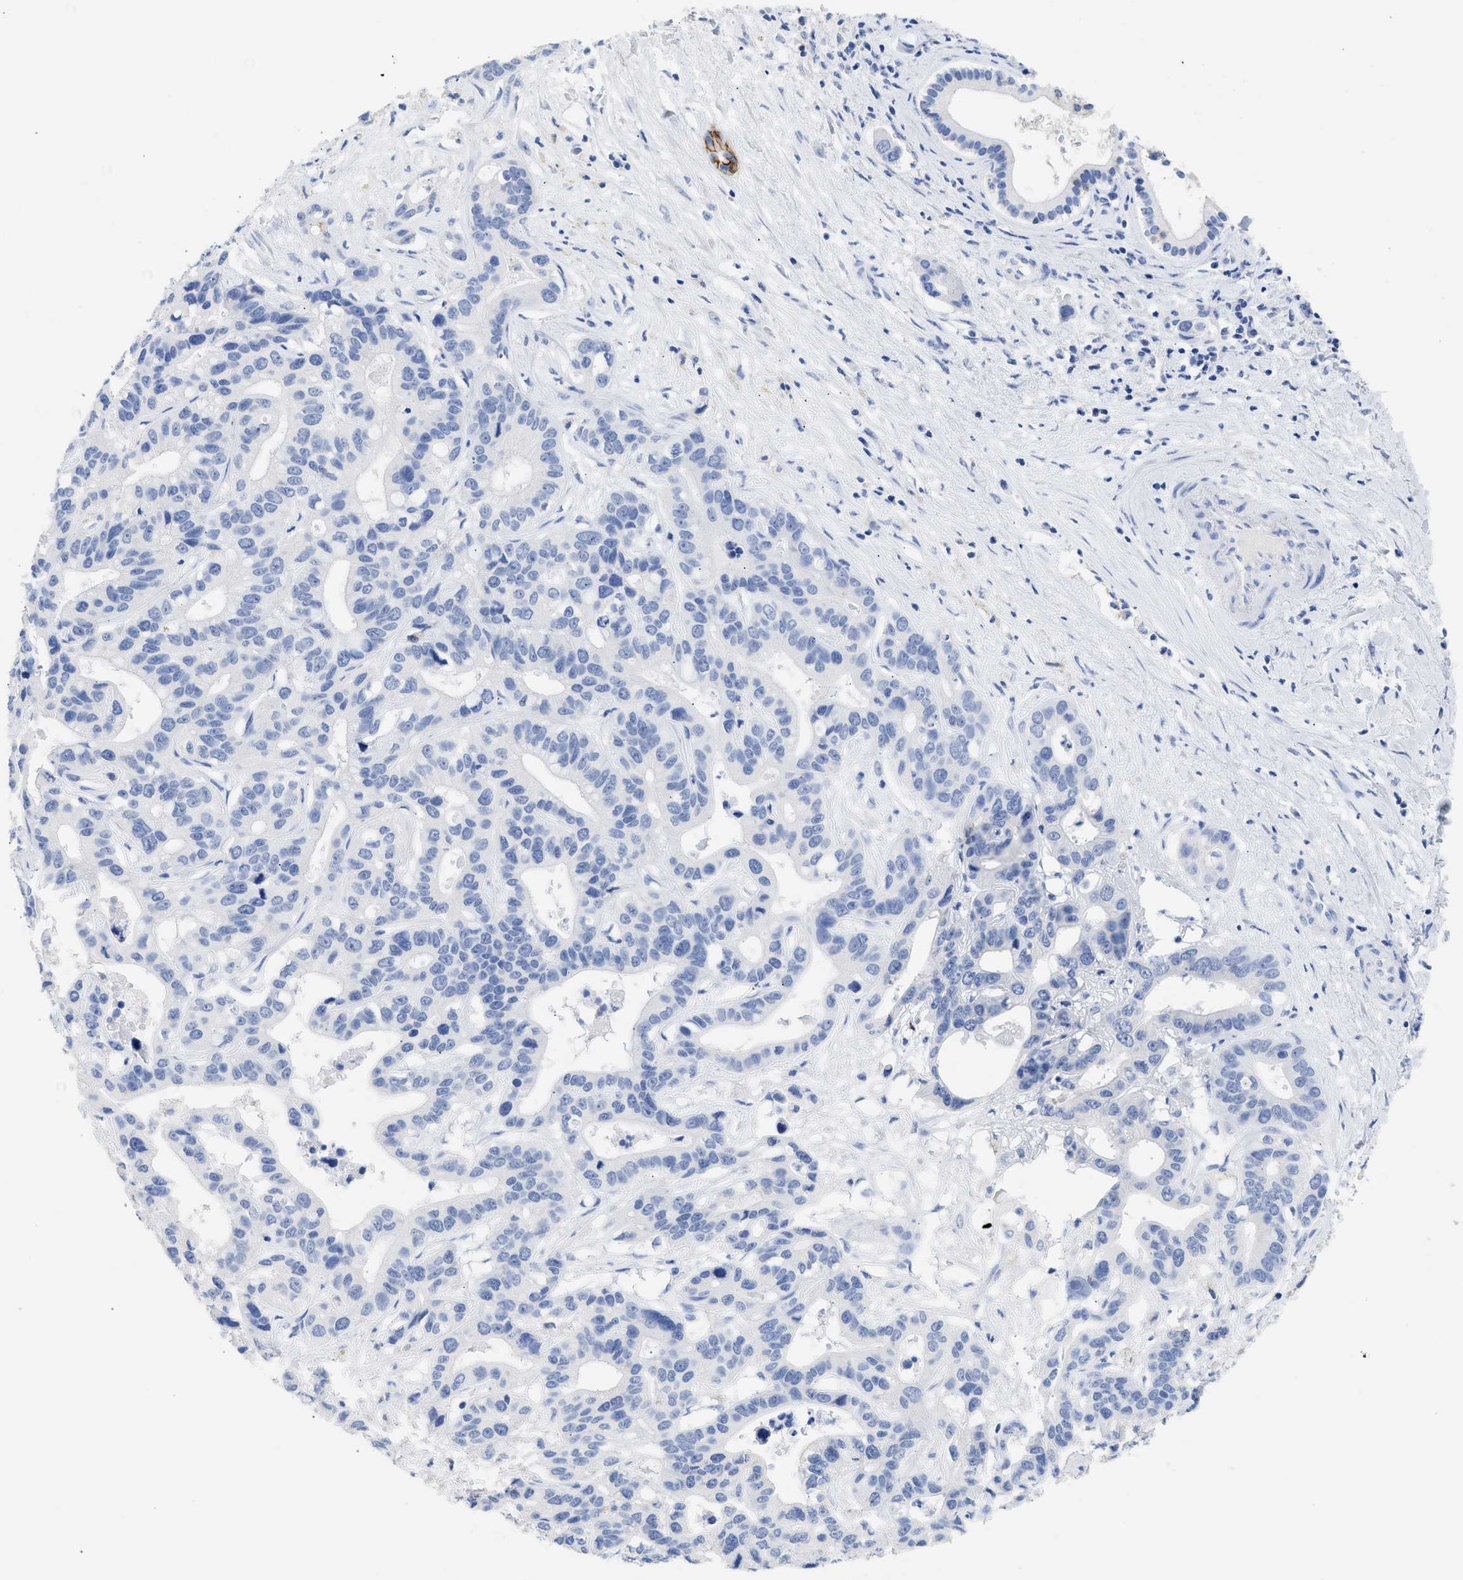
{"staining": {"intensity": "negative", "quantity": "none", "location": "none"}, "tissue": "liver cancer", "cell_type": "Tumor cells", "image_type": "cancer", "snomed": [{"axis": "morphology", "description": "Cholangiocarcinoma"}, {"axis": "topography", "description": "Liver"}], "caption": "Liver cancer (cholangiocarcinoma) stained for a protein using IHC exhibits no expression tumor cells.", "gene": "NCAM1", "patient": {"sex": "female", "age": 65}}